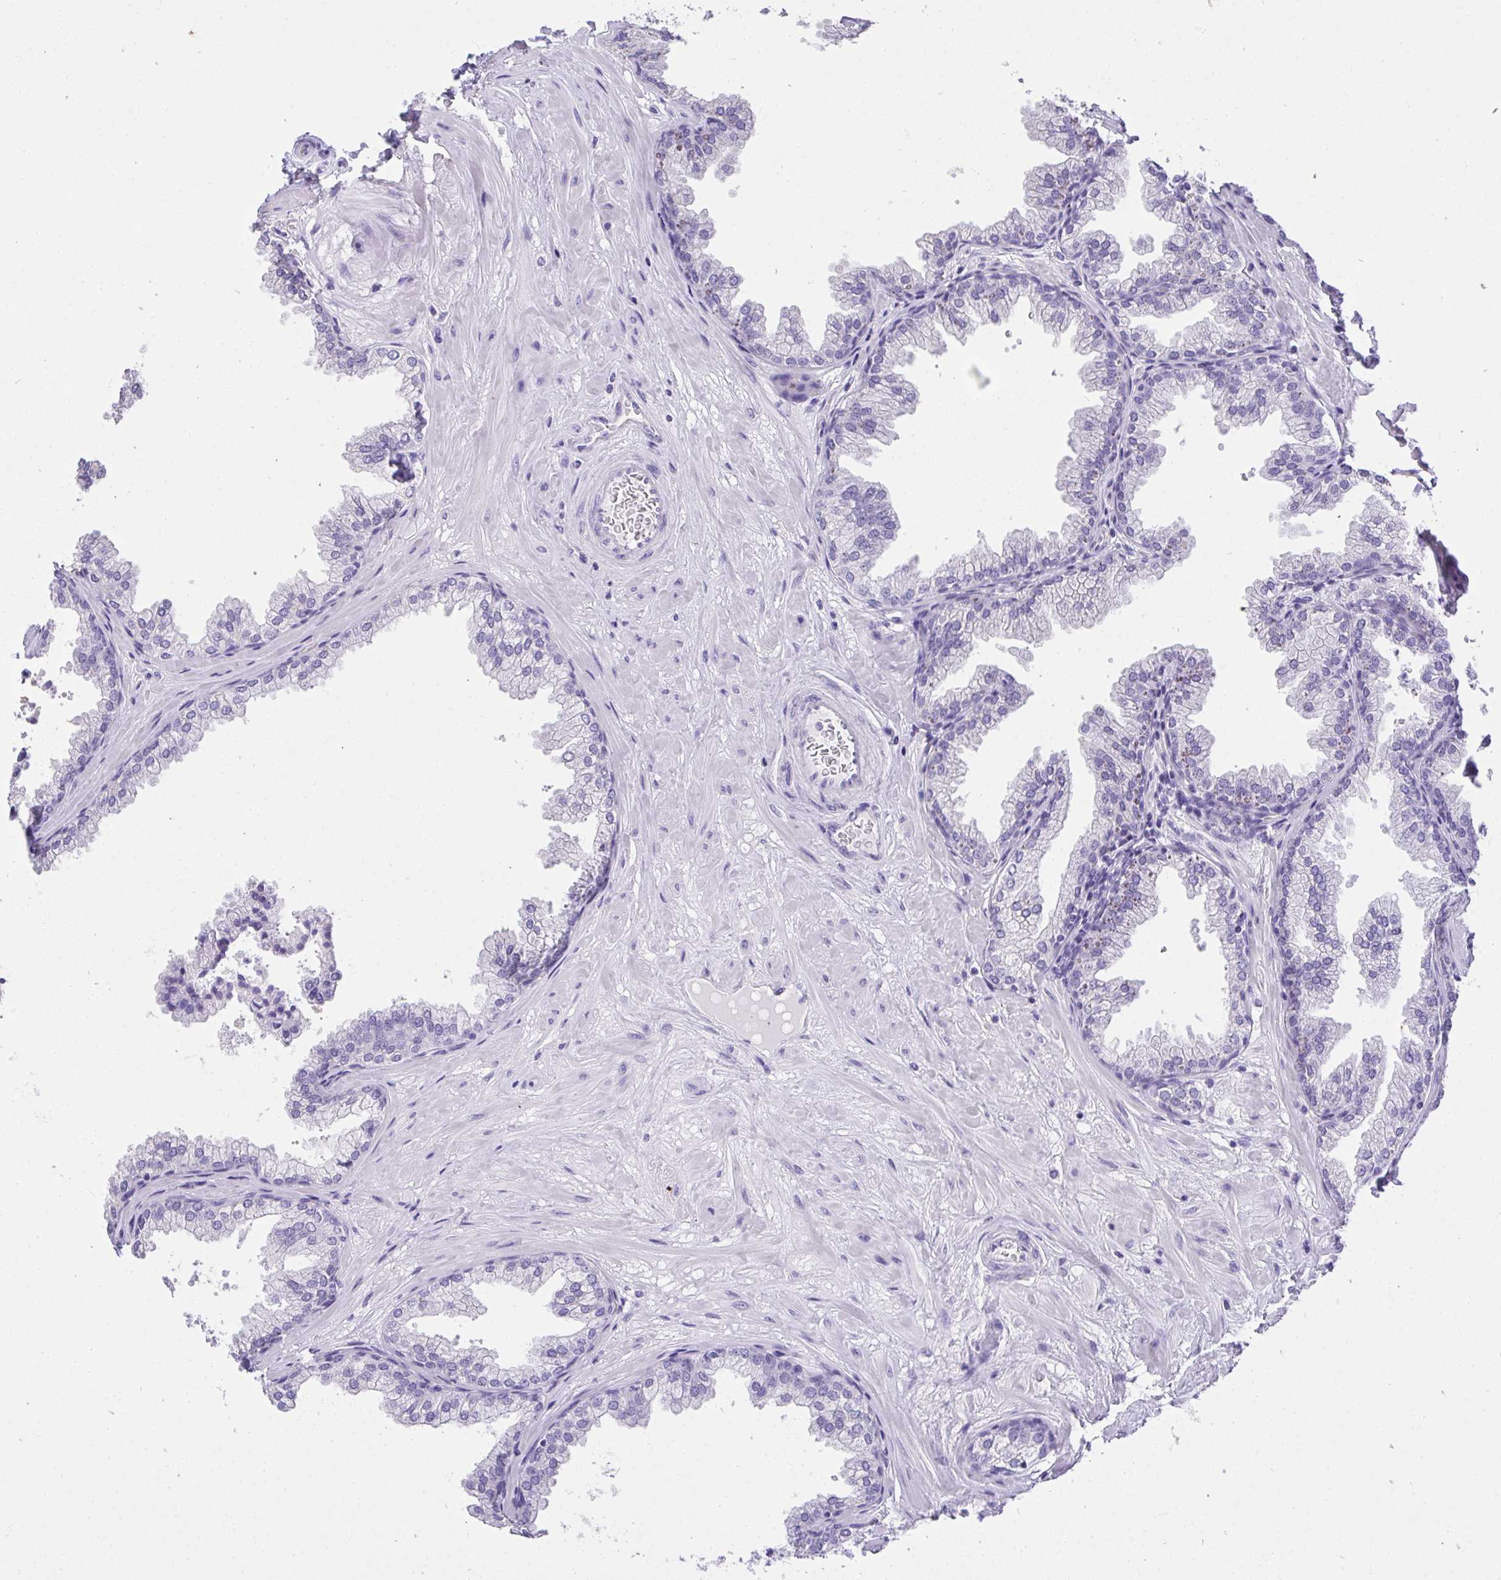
{"staining": {"intensity": "negative", "quantity": "none", "location": "none"}, "tissue": "prostate", "cell_type": "Glandular cells", "image_type": "normal", "snomed": [{"axis": "morphology", "description": "Normal tissue, NOS"}, {"axis": "topography", "description": "Prostate"}], "caption": "Immunohistochemistry (IHC) photomicrograph of benign prostate stained for a protein (brown), which shows no positivity in glandular cells. Brightfield microscopy of IHC stained with DAB (brown) and hematoxylin (blue), captured at high magnification.", "gene": "AVIL", "patient": {"sex": "male", "age": 37}}